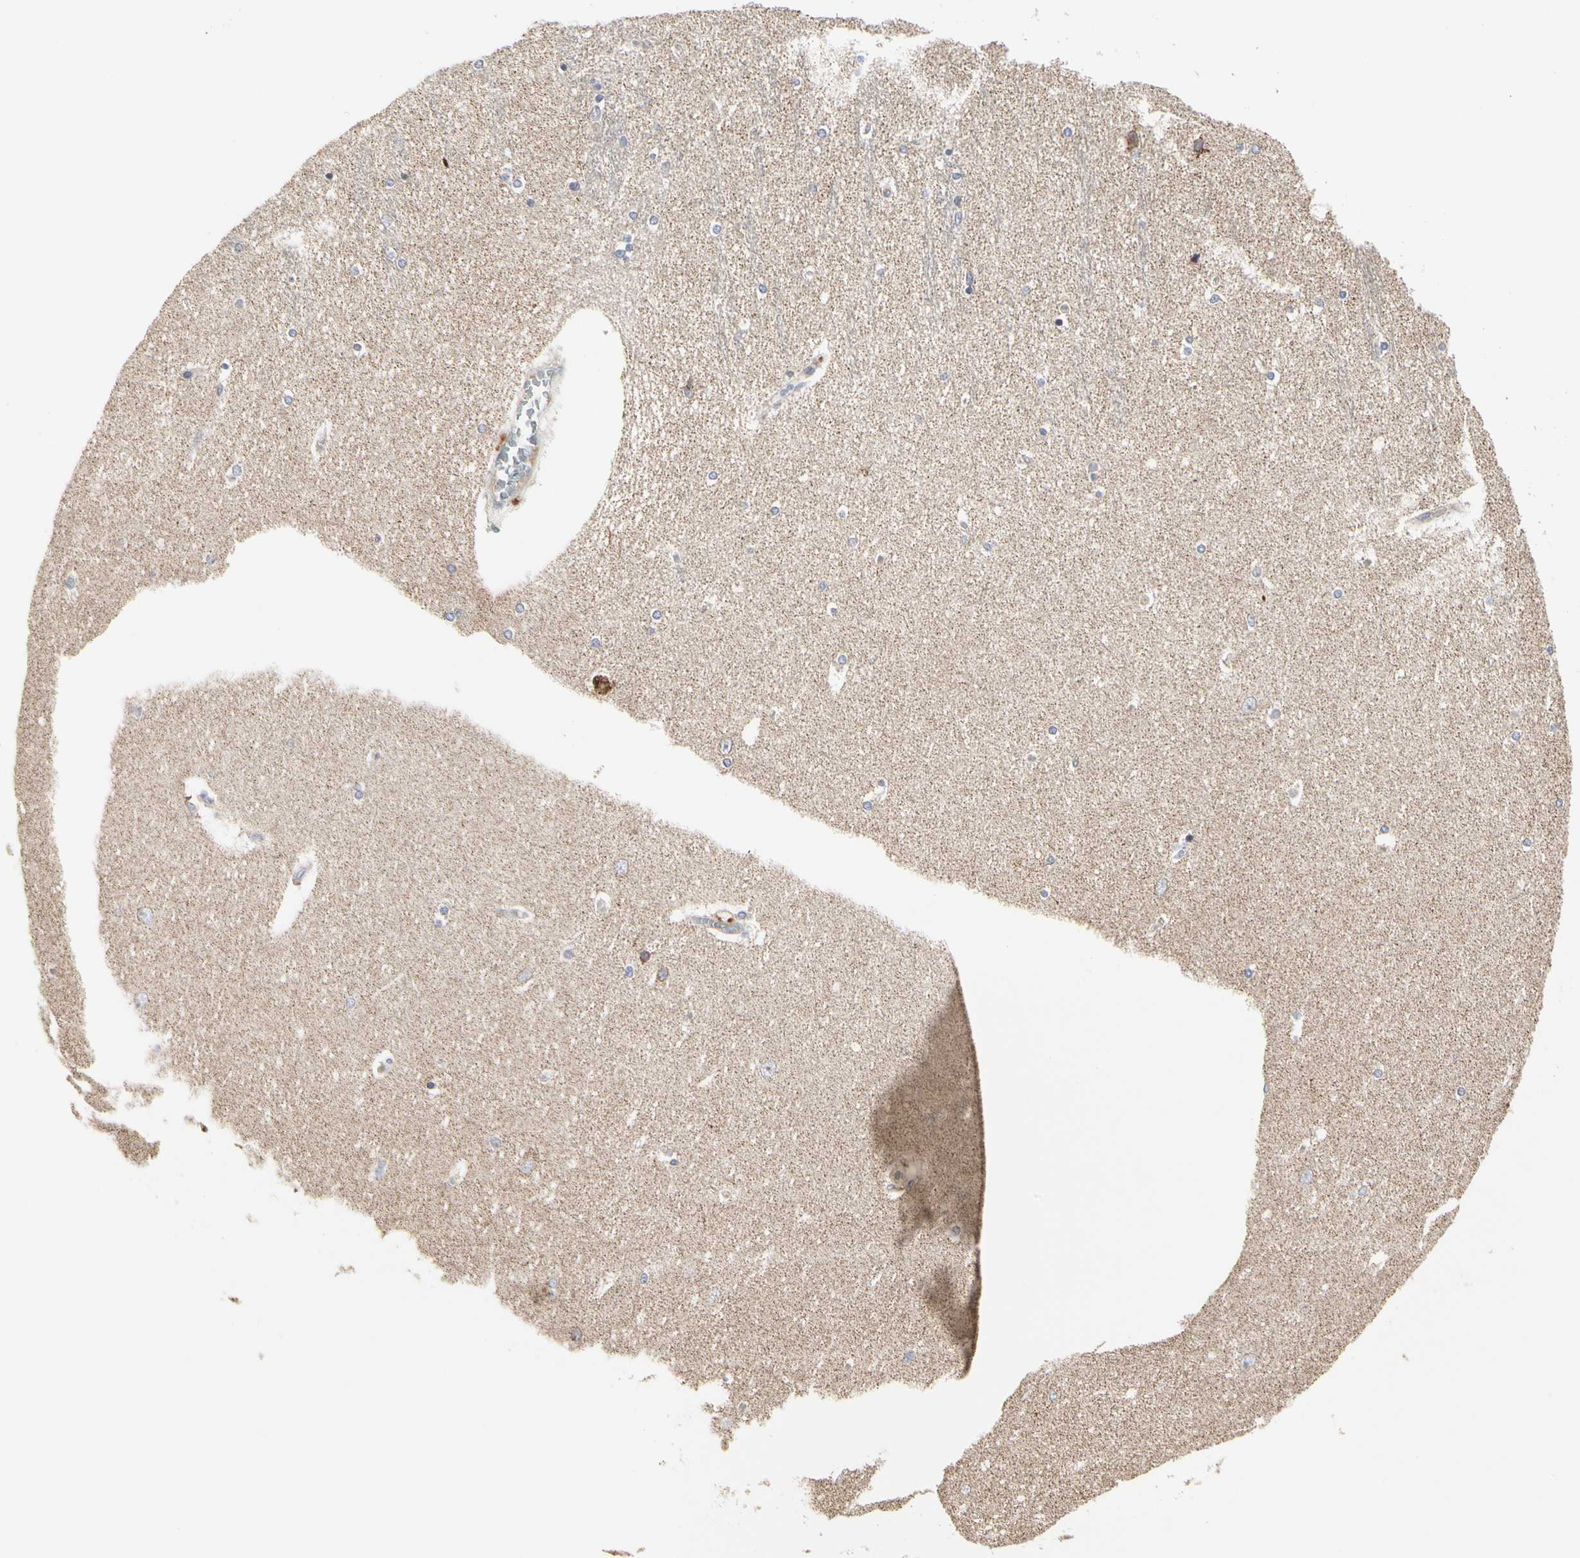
{"staining": {"intensity": "negative", "quantity": "none", "location": "none"}, "tissue": "hippocampus", "cell_type": "Glial cells", "image_type": "normal", "snomed": [{"axis": "morphology", "description": "Normal tissue, NOS"}, {"axis": "topography", "description": "Hippocampus"}], "caption": "Immunohistochemistry photomicrograph of normal hippocampus: human hippocampus stained with DAB (3,3'-diaminobenzidine) shows no significant protein expression in glial cells. (Brightfield microscopy of DAB immunohistochemistry (IHC) at high magnification).", "gene": "TSKU", "patient": {"sex": "female", "age": 54}}